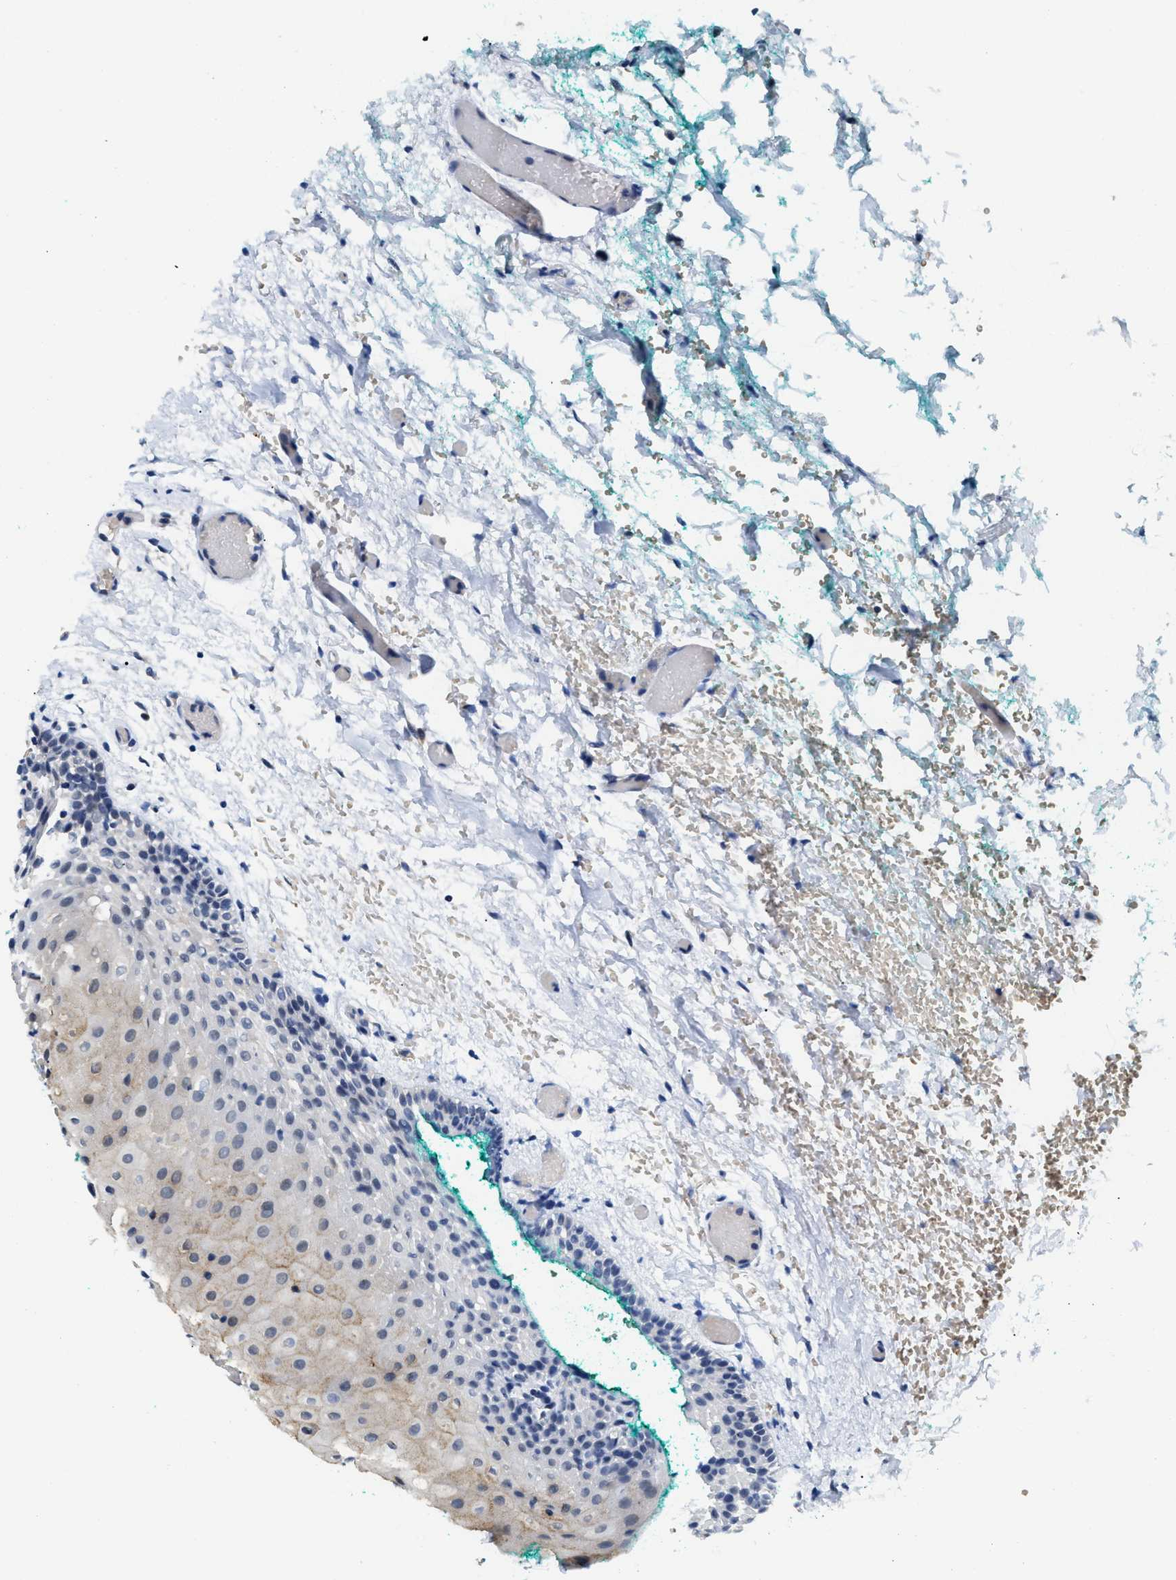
{"staining": {"intensity": "weak", "quantity": "25%-75%", "location": "cytoplasmic/membranous"}, "tissue": "oral mucosa", "cell_type": "Squamous epithelial cells", "image_type": "normal", "snomed": [{"axis": "morphology", "description": "Normal tissue, NOS"}, {"axis": "morphology", "description": "Squamous cell carcinoma, NOS"}, {"axis": "topography", "description": "Oral tissue"}, {"axis": "topography", "description": "Salivary gland"}, {"axis": "topography", "description": "Head-Neck"}], "caption": "The immunohistochemical stain highlights weak cytoplasmic/membranous staining in squamous epithelial cells of benign oral mucosa.", "gene": "PSAT1", "patient": {"sex": "female", "age": 62}}